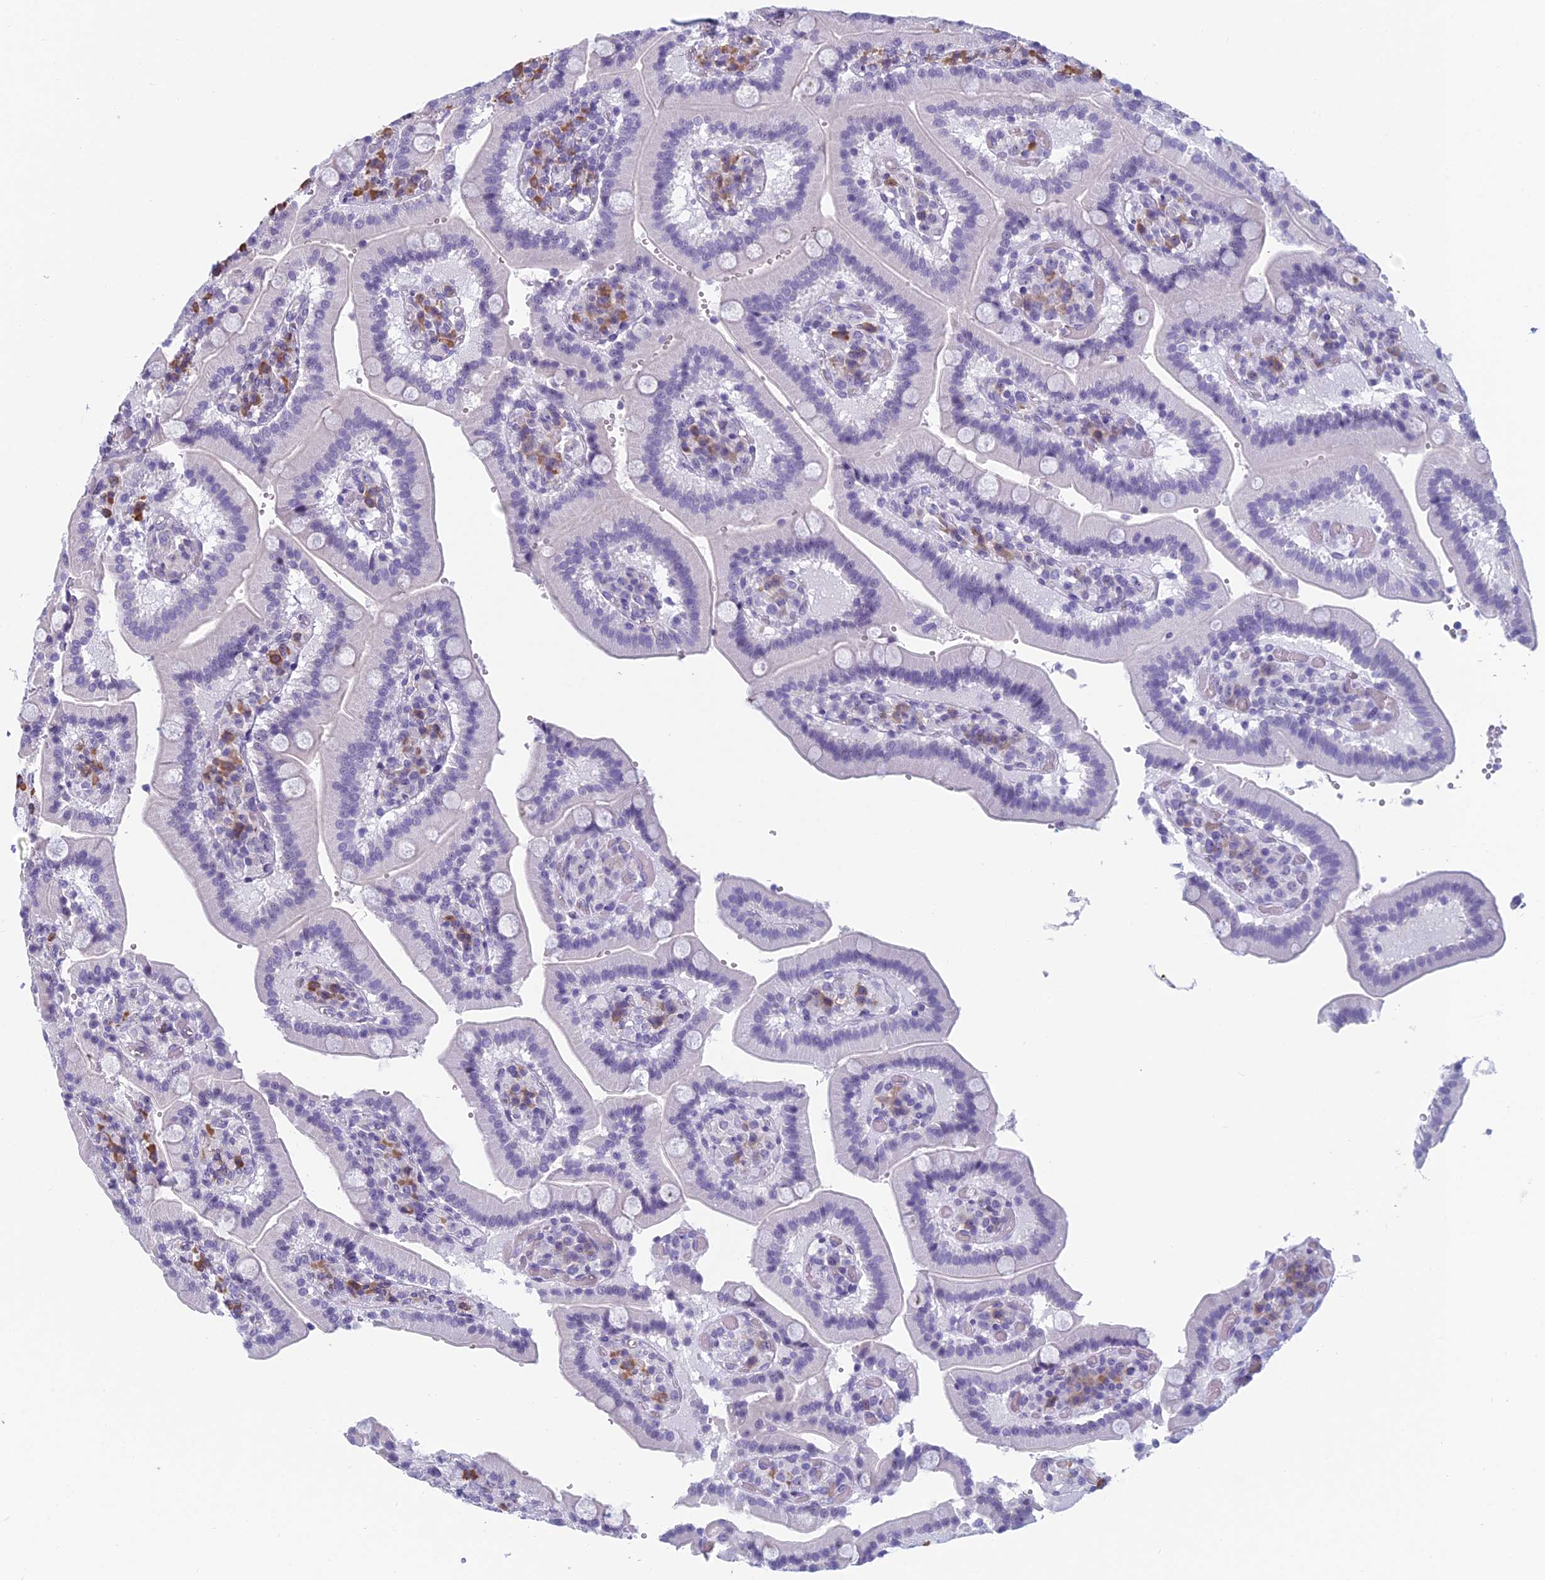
{"staining": {"intensity": "negative", "quantity": "none", "location": "none"}, "tissue": "duodenum", "cell_type": "Glandular cells", "image_type": "normal", "snomed": [{"axis": "morphology", "description": "Normal tissue, NOS"}, {"axis": "topography", "description": "Duodenum"}], "caption": "DAB immunohistochemical staining of normal human duodenum shows no significant staining in glandular cells.", "gene": "NOC2L", "patient": {"sex": "female", "age": 62}}